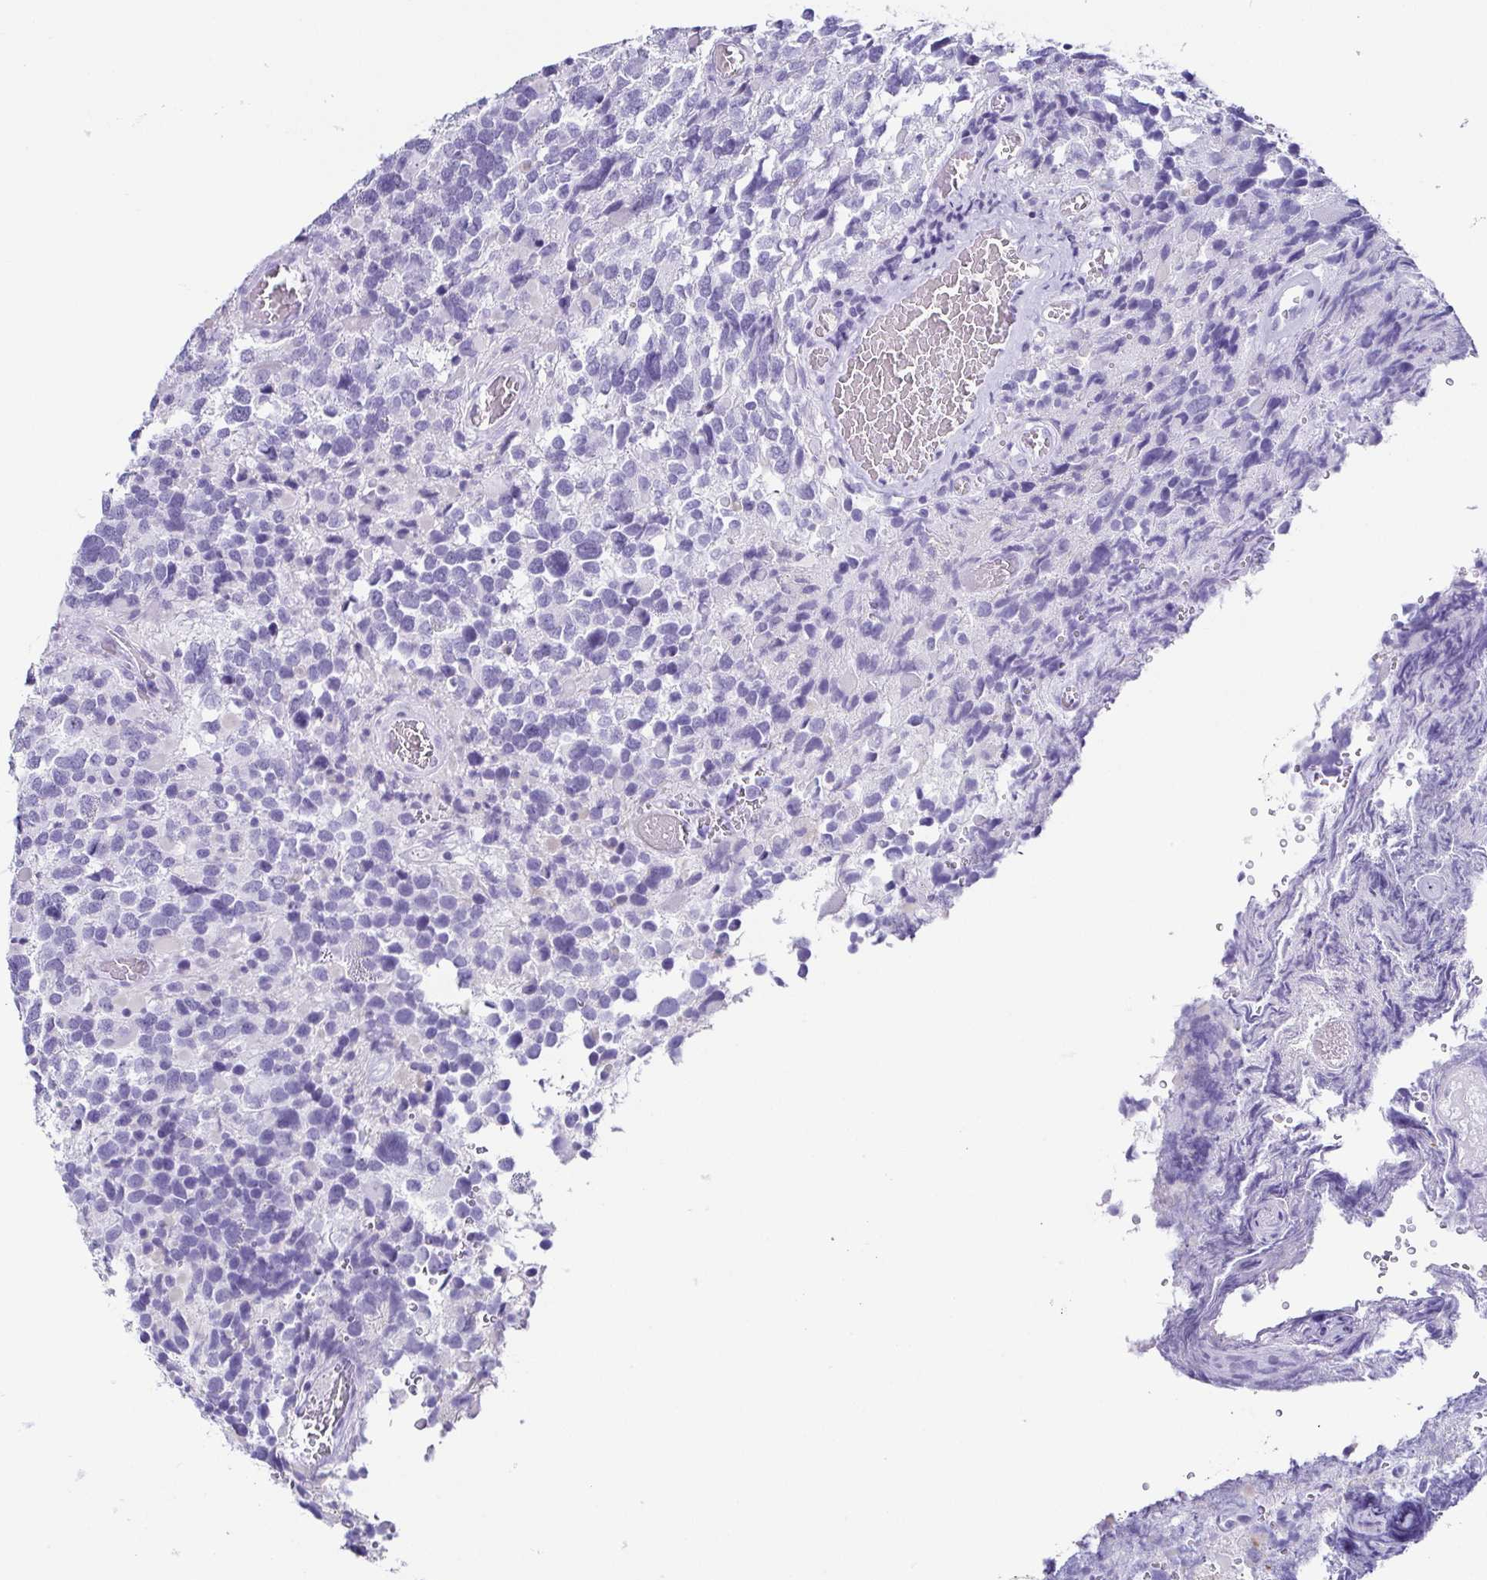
{"staining": {"intensity": "negative", "quantity": "none", "location": "none"}, "tissue": "glioma", "cell_type": "Tumor cells", "image_type": "cancer", "snomed": [{"axis": "morphology", "description": "Glioma, malignant, High grade"}, {"axis": "topography", "description": "Brain"}], "caption": "Tumor cells show no significant protein expression in high-grade glioma (malignant).", "gene": "CD164L2", "patient": {"sex": "female", "age": 40}}